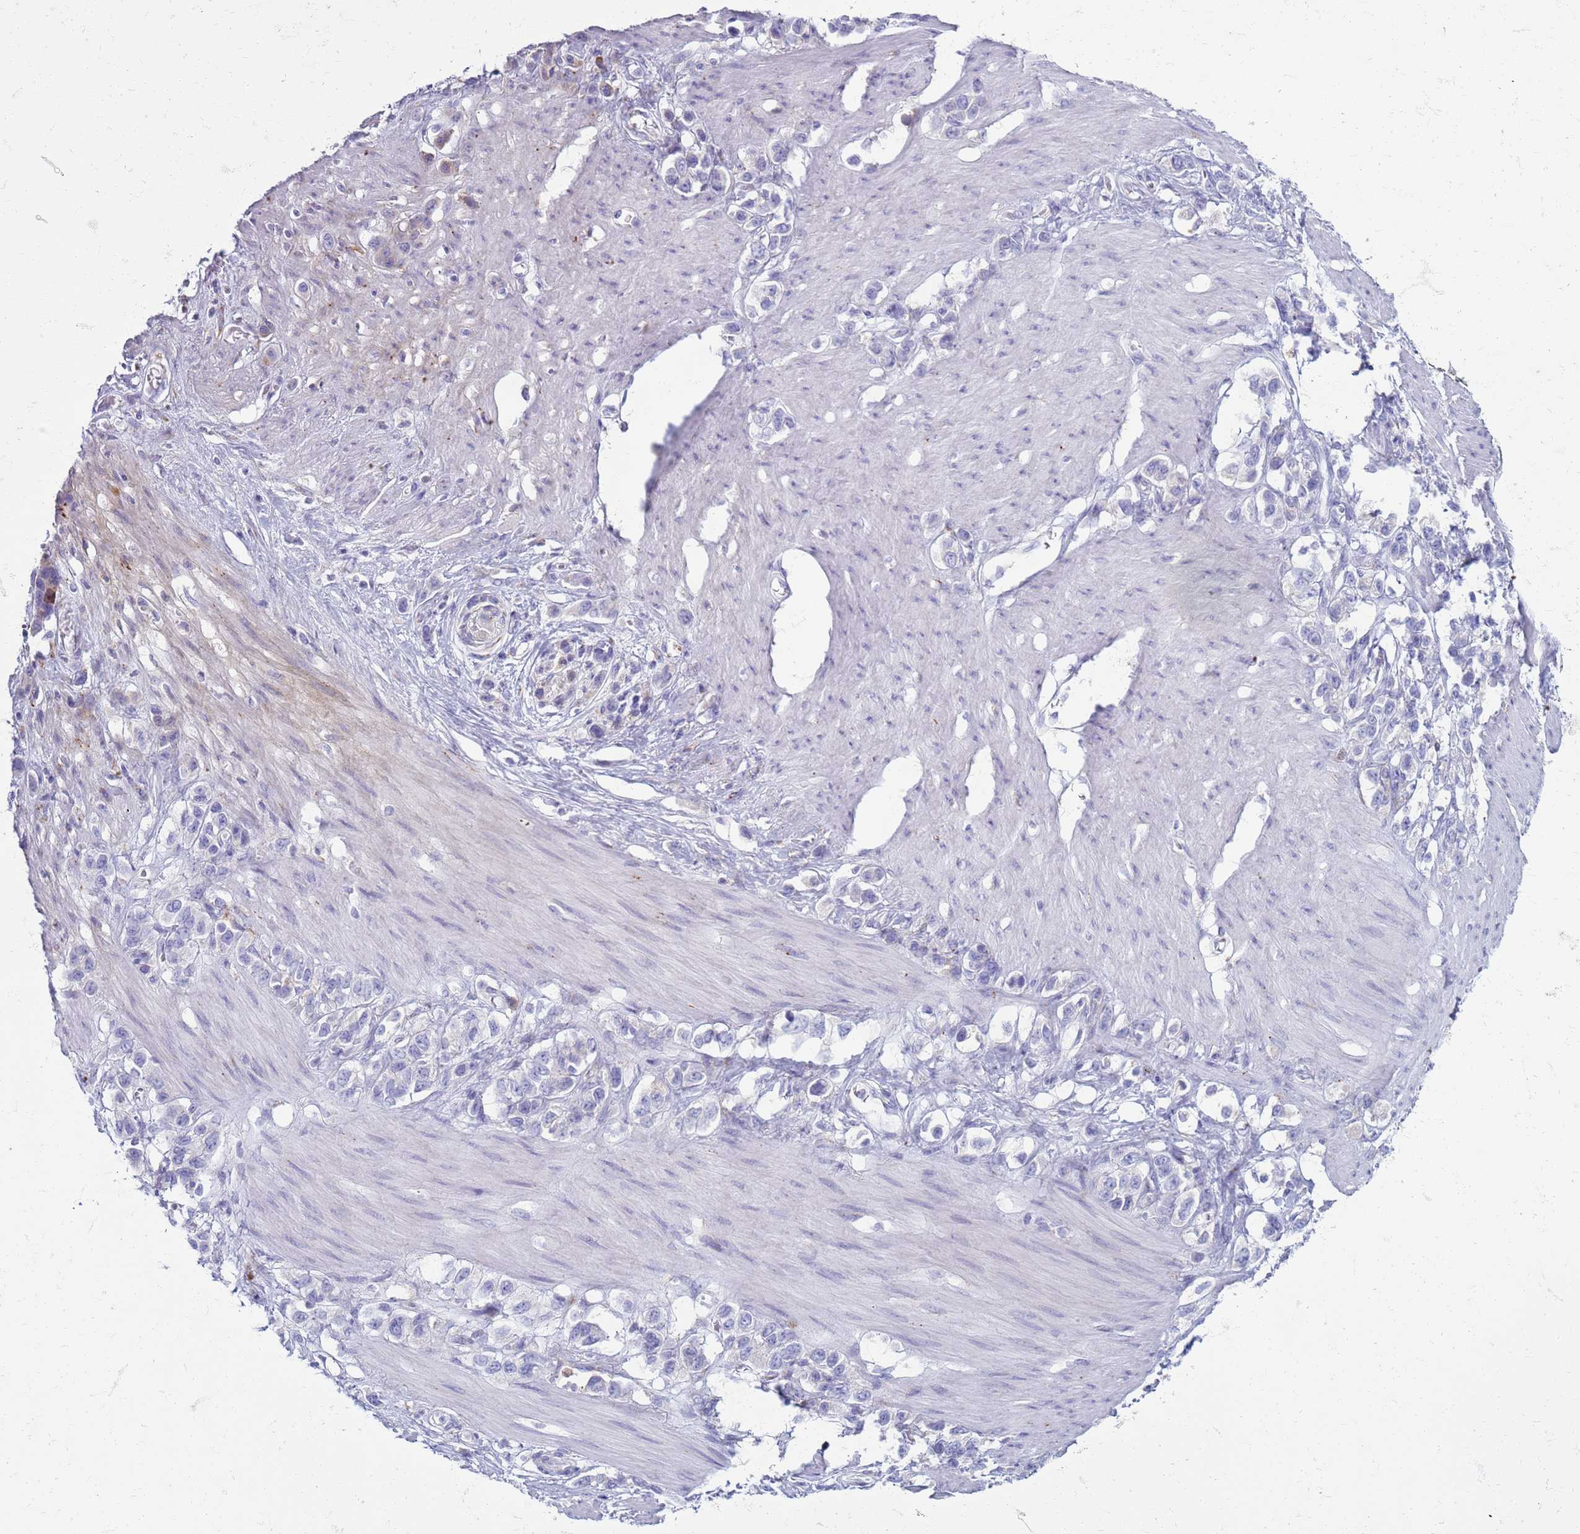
{"staining": {"intensity": "negative", "quantity": "none", "location": "none"}, "tissue": "stomach cancer", "cell_type": "Tumor cells", "image_type": "cancer", "snomed": [{"axis": "morphology", "description": "Adenocarcinoma, NOS"}, {"axis": "morphology", "description": "Adenocarcinoma, High grade"}, {"axis": "topography", "description": "Stomach, upper"}, {"axis": "topography", "description": "Stomach, lower"}], "caption": "Tumor cells show no significant protein staining in adenocarcinoma (high-grade) (stomach).", "gene": "PDK3", "patient": {"sex": "female", "age": 65}}